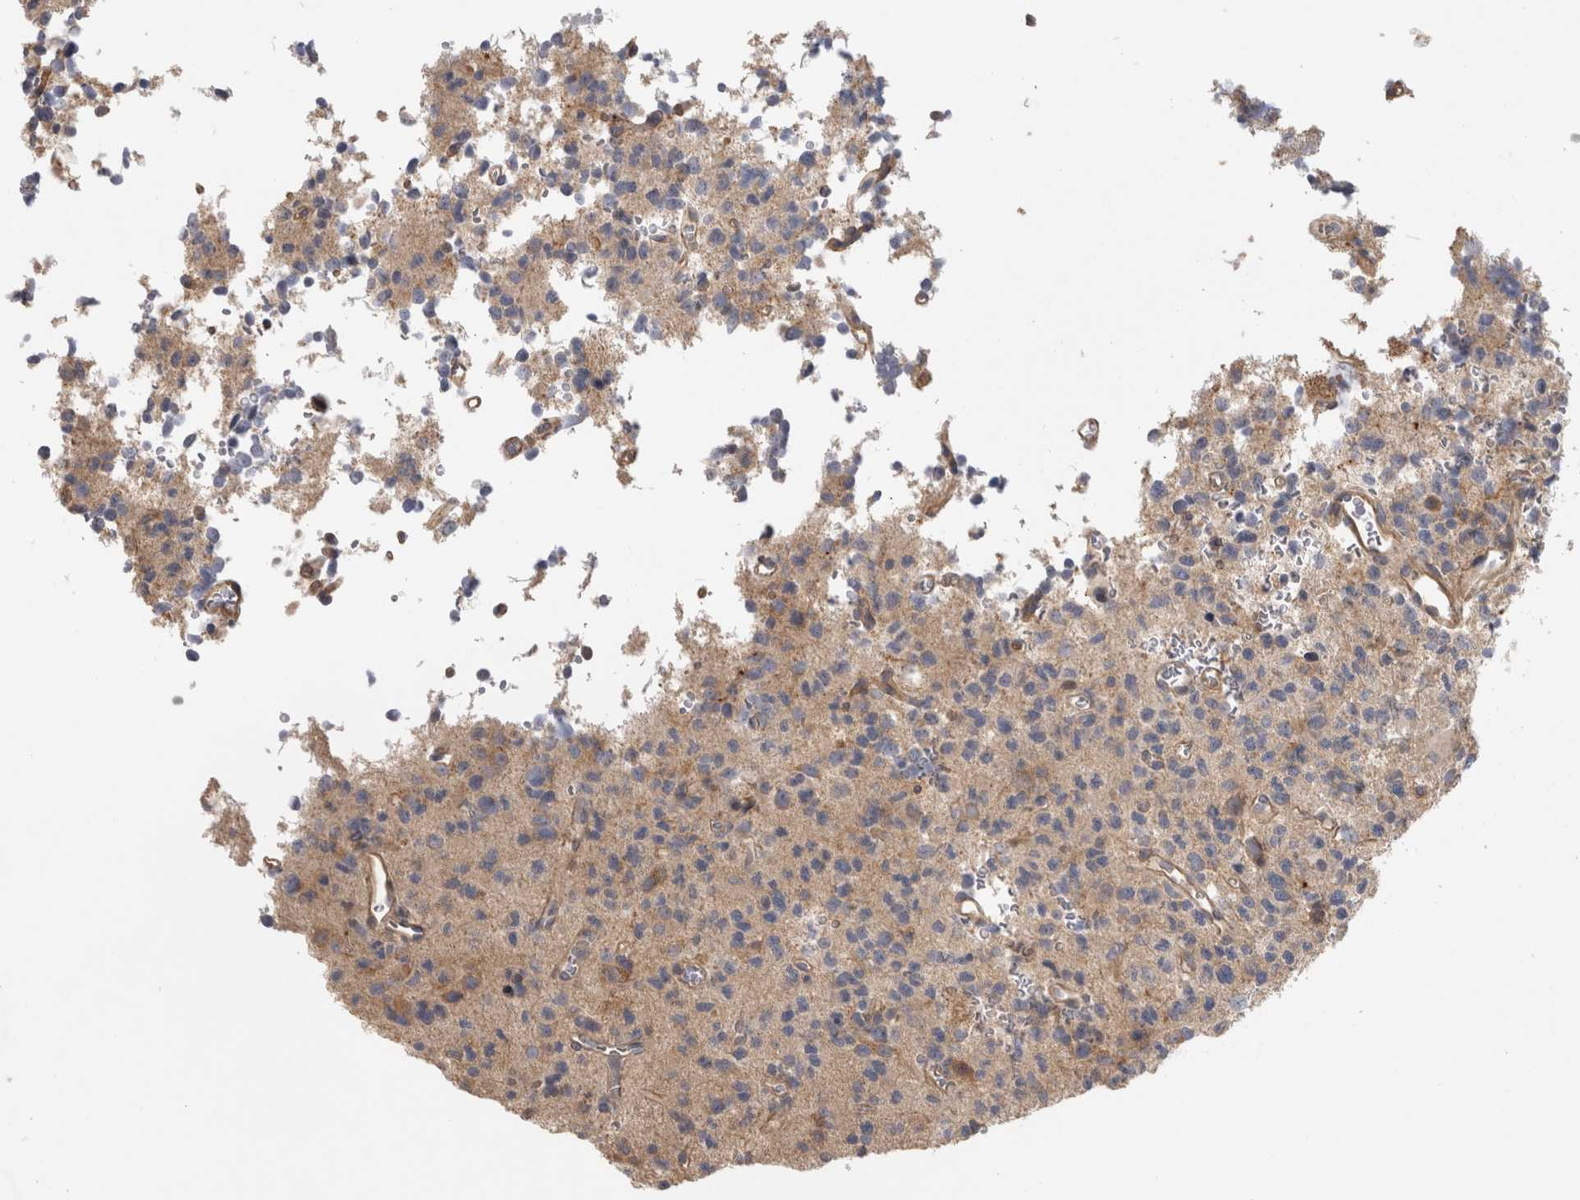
{"staining": {"intensity": "weak", "quantity": "<25%", "location": "cytoplasmic/membranous"}, "tissue": "glioma", "cell_type": "Tumor cells", "image_type": "cancer", "snomed": [{"axis": "morphology", "description": "Glioma, malignant, High grade"}, {"axis": "topography", "description": "Brain"}], "caption": "High magnification brightfield microscopy of glioma stained with DAB (brown) and counterstained with hematoxylin (blue): tumor cells show no significant positivity.", "gene": "PARP6", "patient": {"sex": "female", "age": 62}}